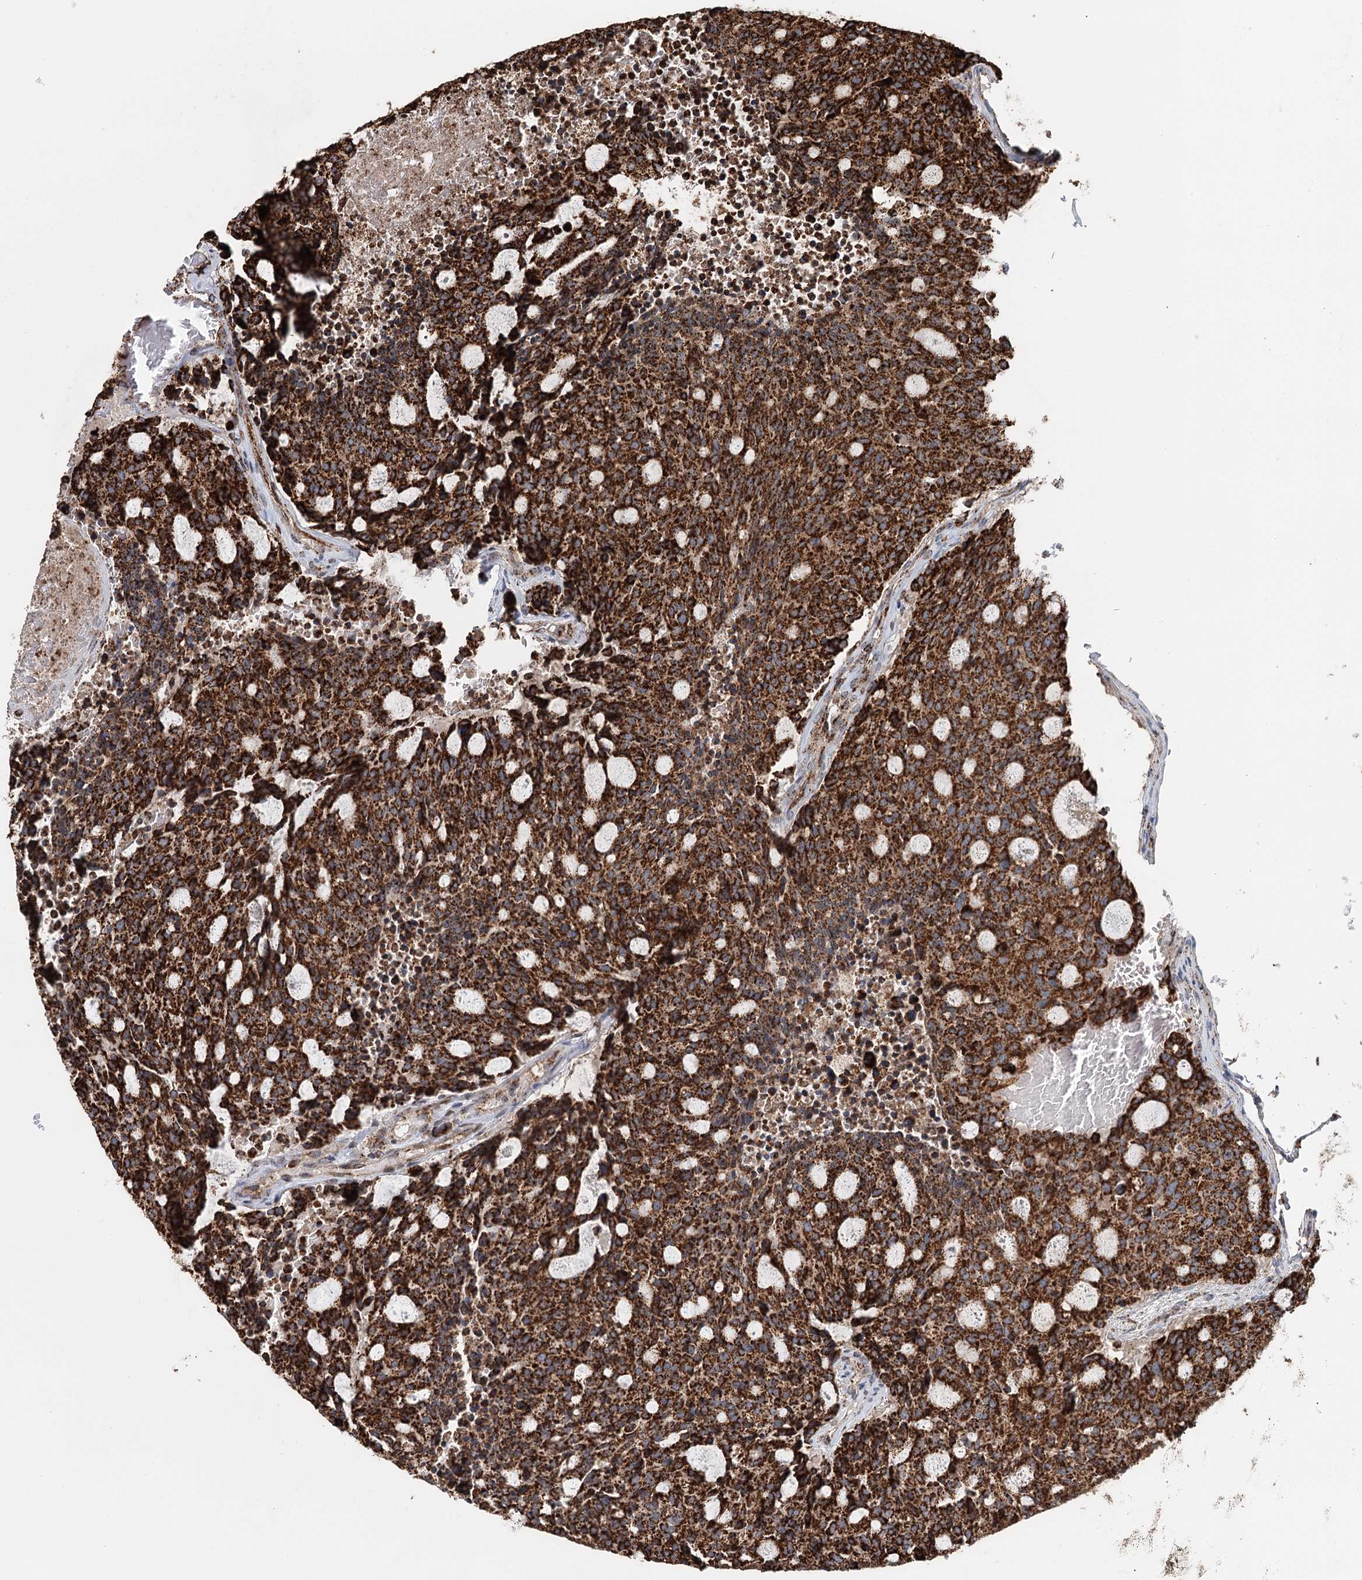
{"staining": {"intensity": "strong", "quantity": ">75%", "location": "cytoplasmic/membranous"}, "tissue": "carcinoid", "cell_type": "Tumor cells", "image_type": "cancer", "snomed": [{"axis": "morphology", "description": "Carcinoid, malignant, NOS"}, {"axis": "topography", "description": "Pancreas"}], "caption": "Approximately >75% of tumor cells in carcinoid exhibit strong cytoplasmic/membranous protein positivity as visualized by brown immunohistochemical staining.", "gene": "APH1A", "patient": {"sex": "female", "age": 54}}